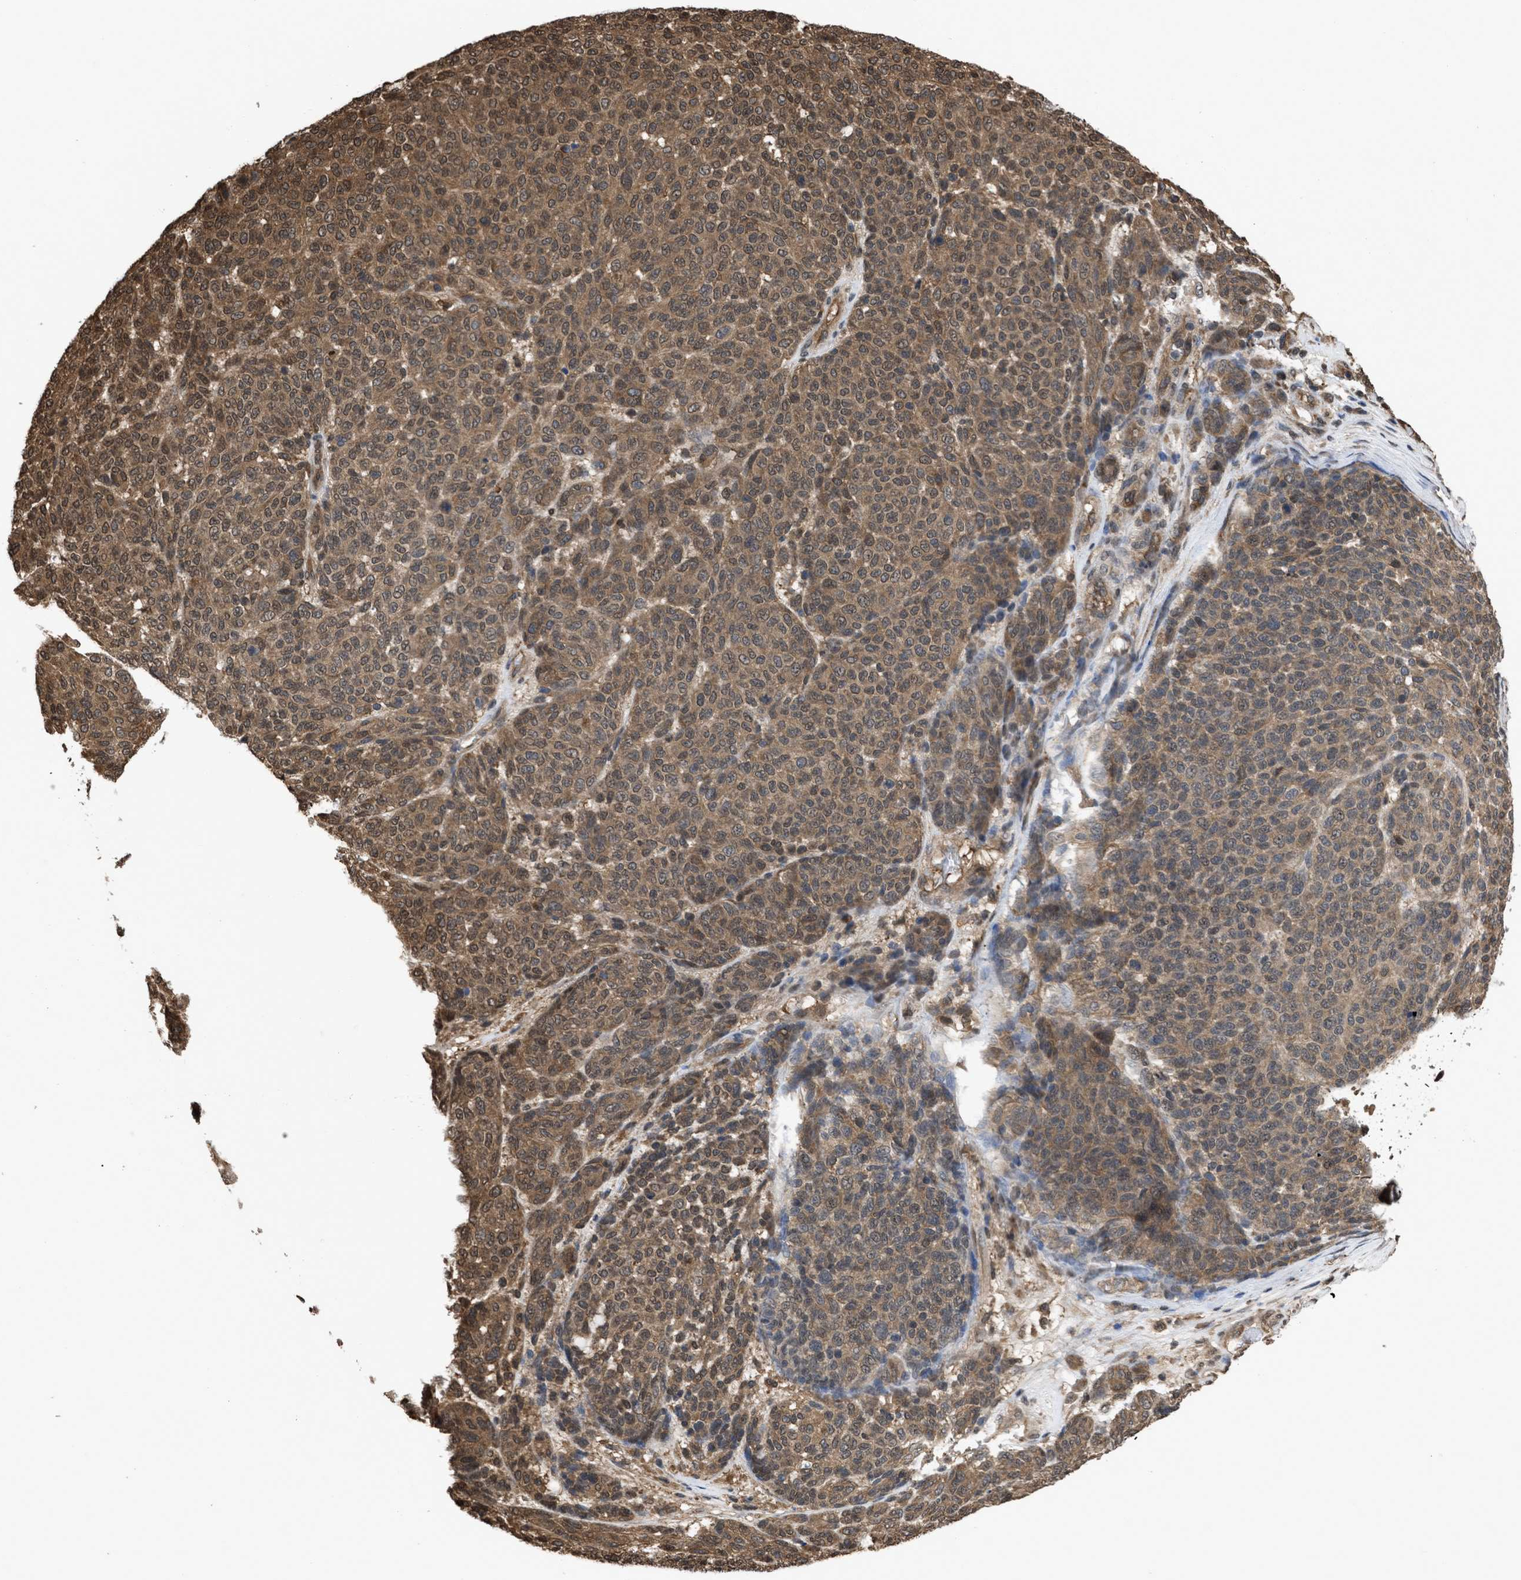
{"staining": {"intensity": "moderate", "quantity": ">75%", "location": "cytoplasmic/membranous"}, "tissue": "melanoma", "cell_type": "Tumor cells", "image_type": "cancer", "snomed": [{"axis": "morphology", "description": "Malignant melanoma, NOS"}, {"axis": "topography", "description": "Skin"}], "caption": "DAB immunohistochemical staining of human melanoma displays moderate cytoplasmic/membranous protein positivity in about >75% of tumor cells. (brown staining indicates protein expression, while blue staining denotes nuclei).", "gene": "YWHAG", "patient": {"sex": "male", "age": 59}}